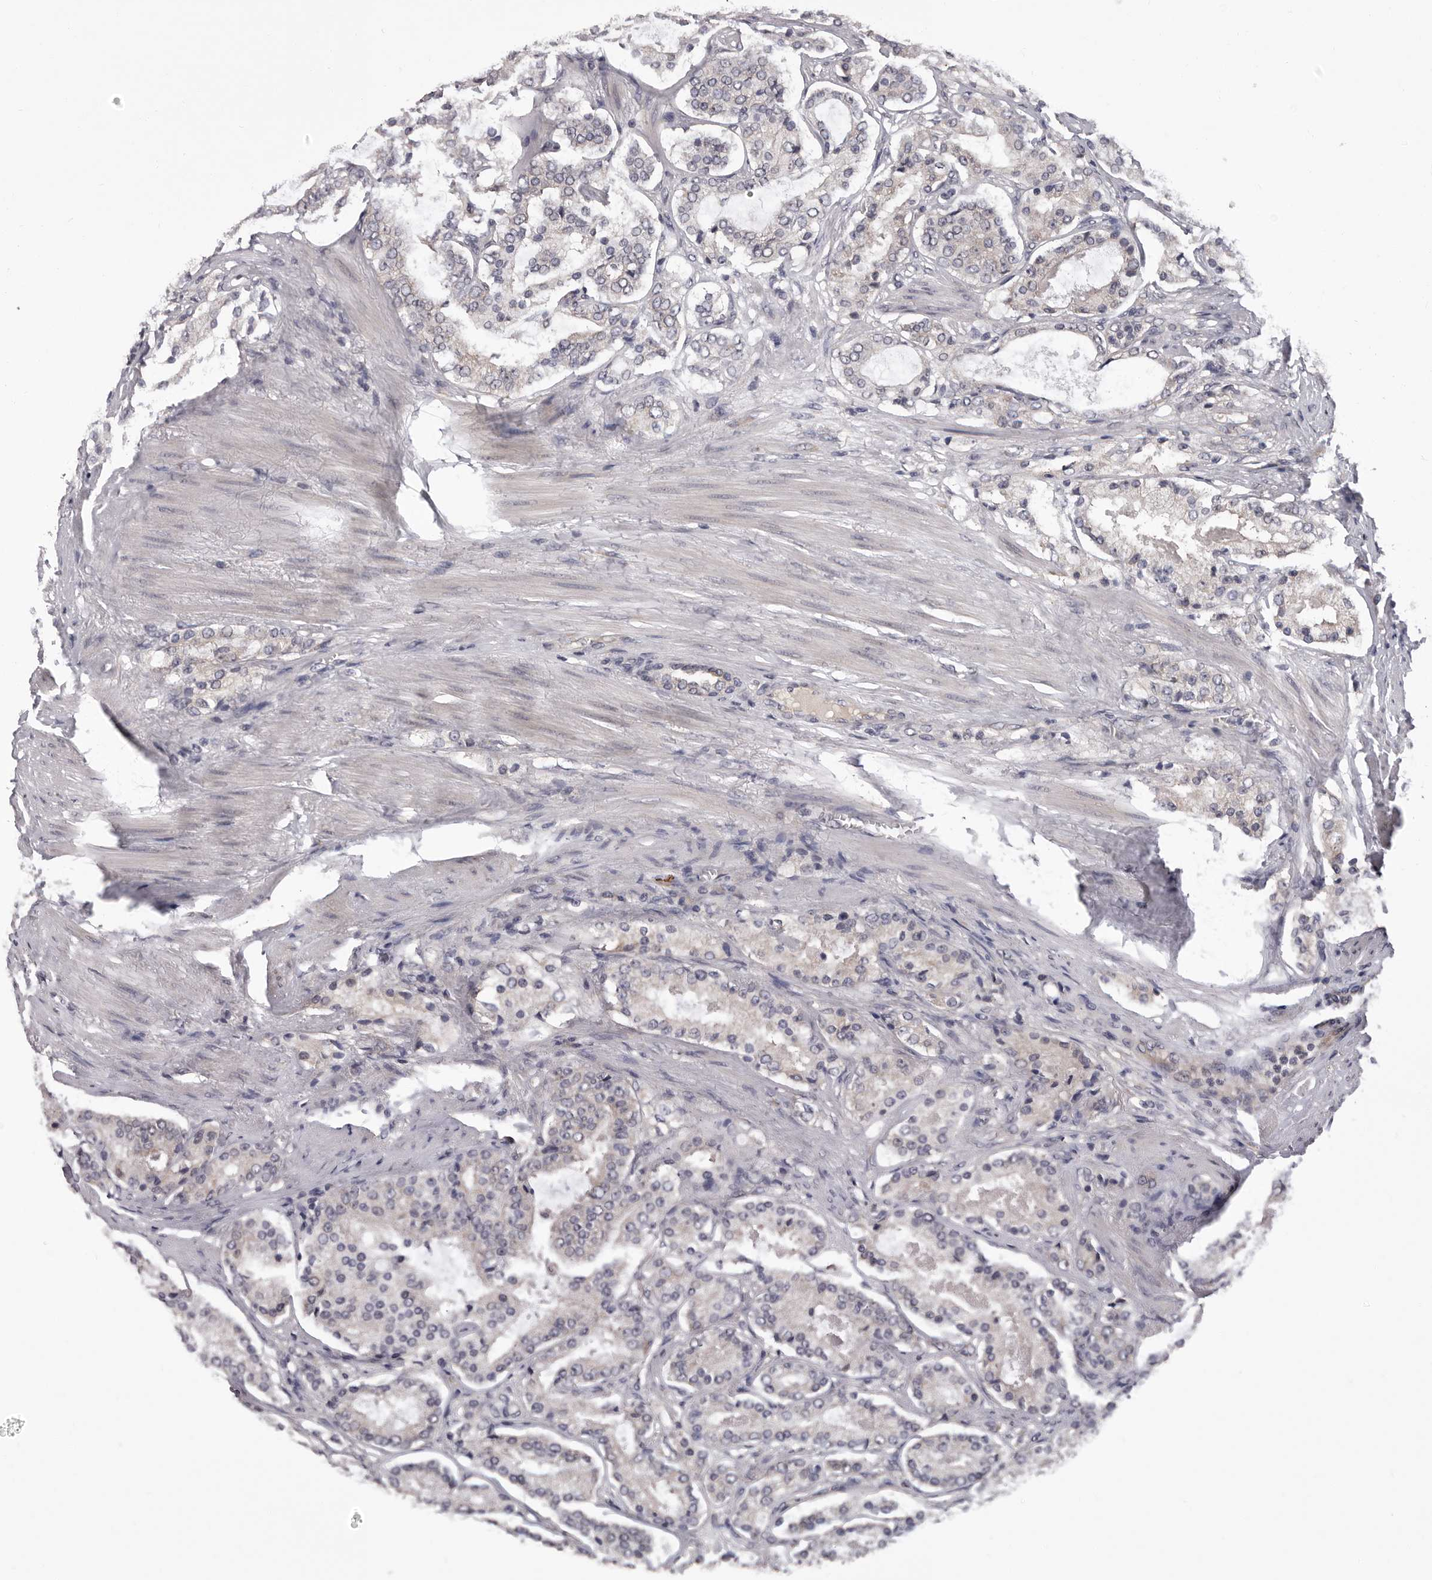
{"staining": {"intensity": "weak", "quantity": "25%-75%", "location": "cytoplasmic/membranous"}, "tissue": "prostate cancer", "cell_type": "Tumor cells", "image_type": "cancer", "snomed": [{"axis": "morphology", "description": "Adenocarcinoma, Medium grade"}, {"axis": "topography", "description": "Prostate"}], "caption": "Immunohistochemistry (DAB (3,3'-diaminobenzidine)) staining of prostate cancer (medium-grade adenocarcinoma) demonstrates weak cytoplasmic/membranous protein positivity in approximately 25%-75% of tumor cells.", "gene": "MED8", "patient": {"sex": "male", "age": 72}}